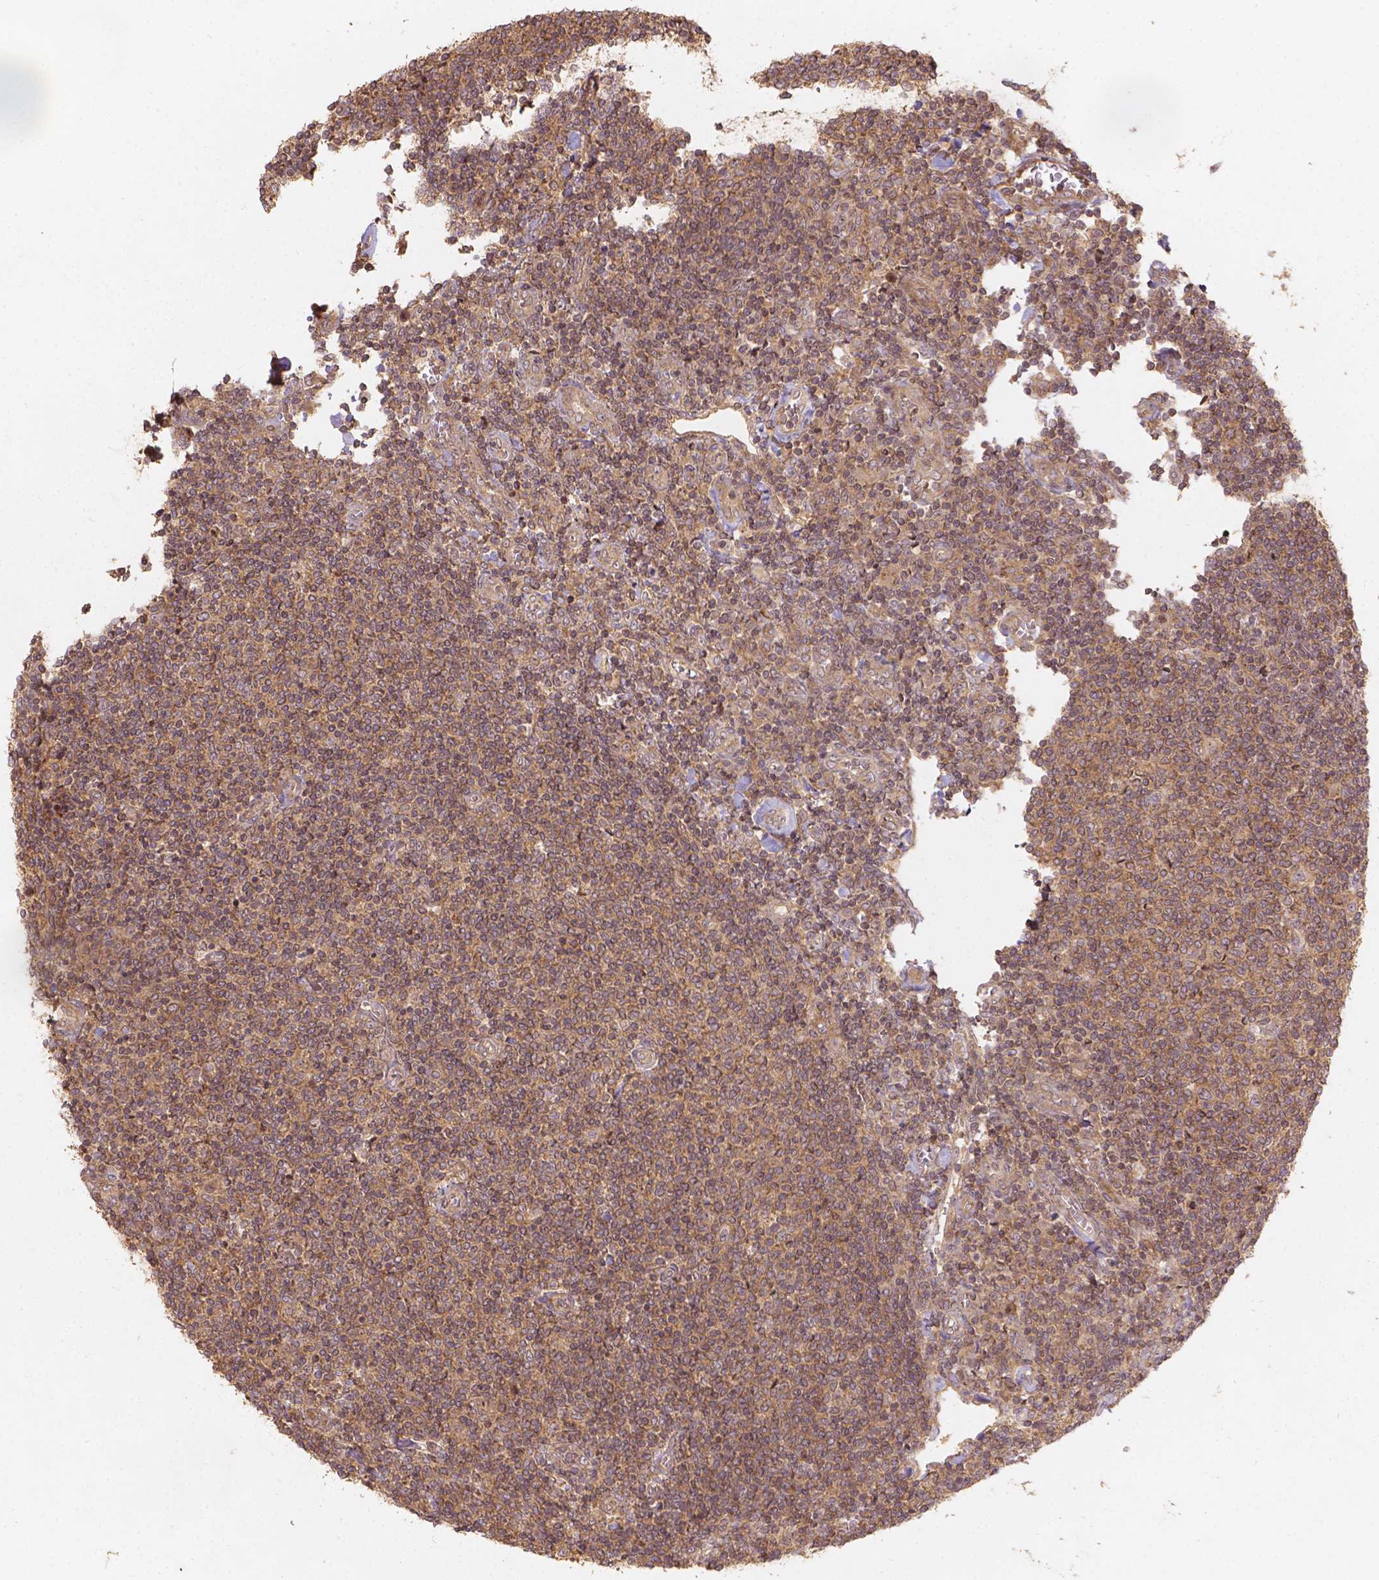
{"staining": {"intensity": "moderate", "quantity": ">75%", "location": "cytoplasmic/membranous"}, "tissue": "lymphoma", "cell_type": "Tumor cells", "image_type": "cancer", "snomed": [{"axis": "morphology", "description": "Malignant lymphoma, non-Hodgkin's type, Low grade"}, {"axis": "topography", "description": "Lymph node"}], "caption": "Protein staining displays moderate cytoplasmic/membranous positivity in approximately >75% of tumor cells in malignant lymphoma, non-Hodgkin's type (low-grade).", "gene": "XPR1", "patient": {"sex": "male", "age": 52}}